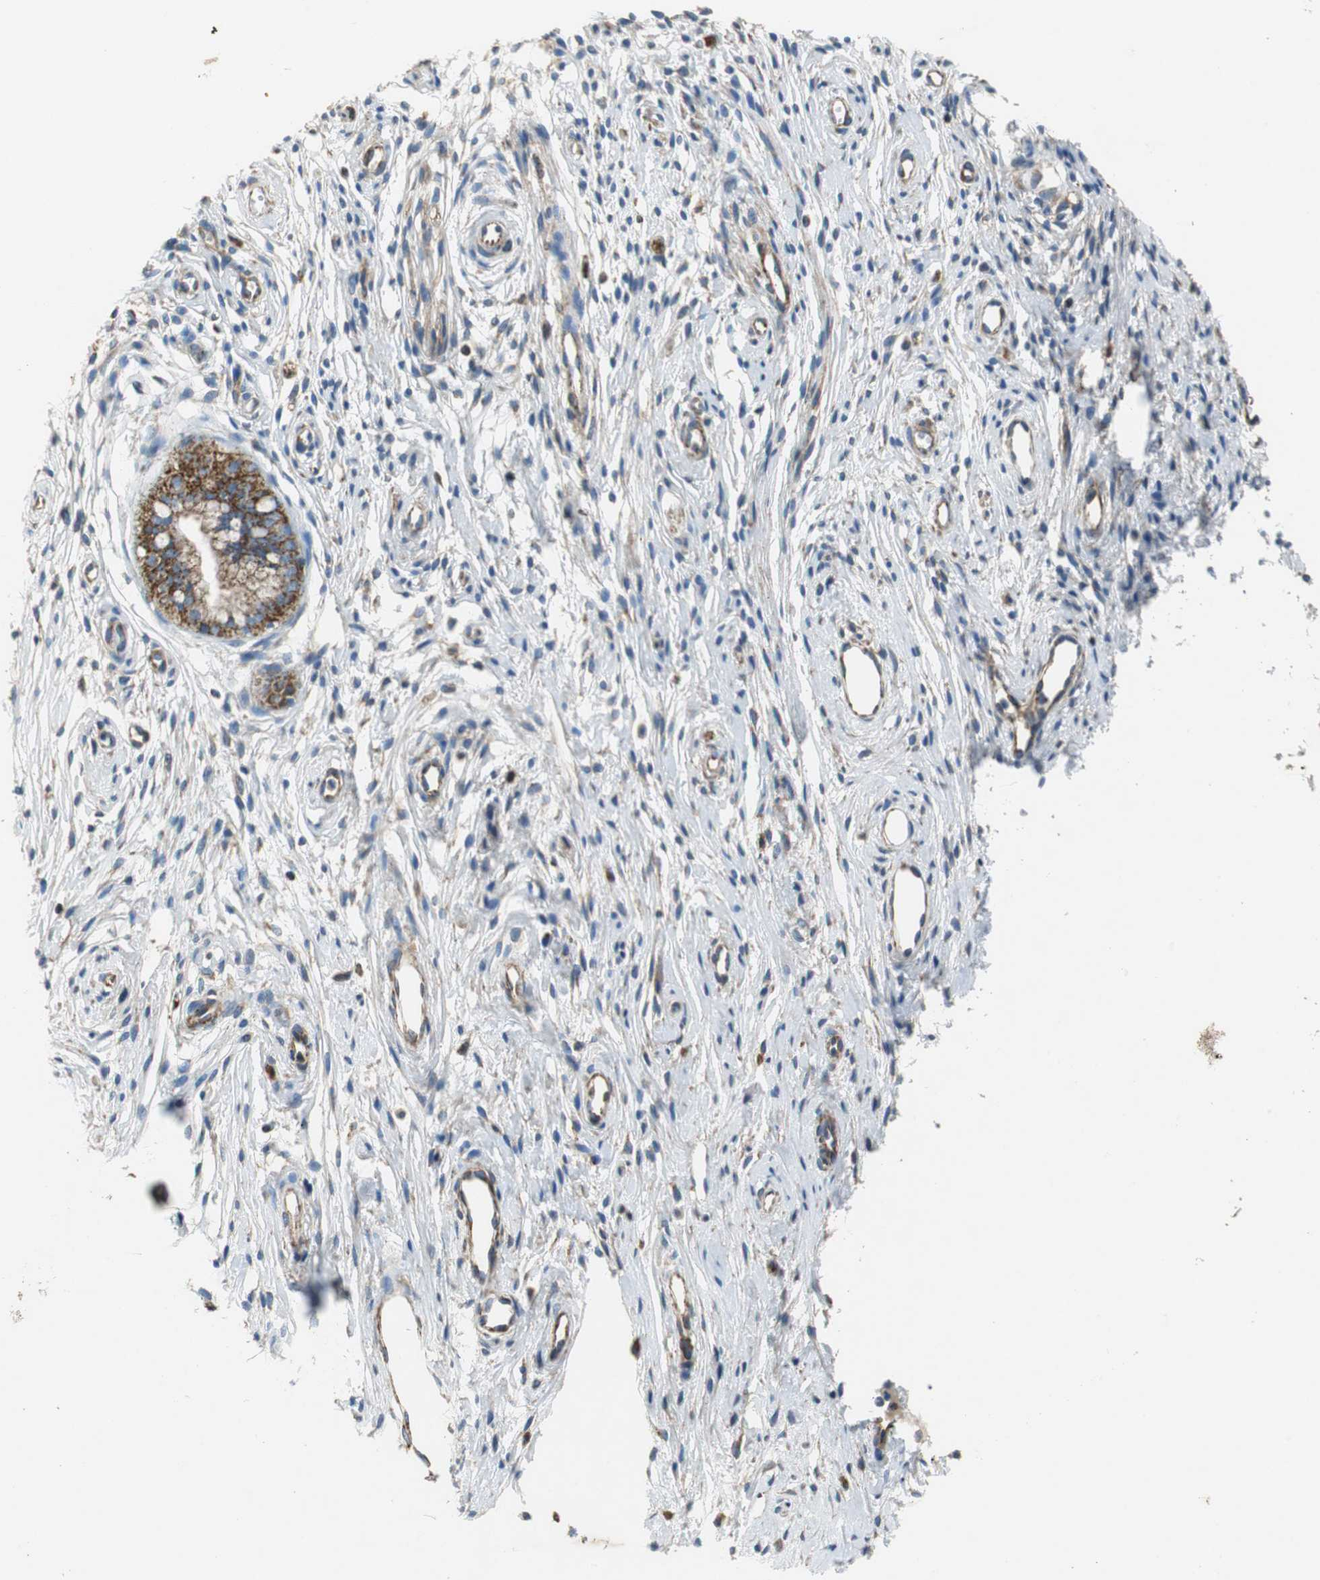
{"staining": {"intensity": "strong", "quantity": ">75%", "location": "cytoplasmic/membranous"}, "tissue": "cervix", "cell_type": "Glandular cells", "image_type": "normal", "snomed": [{"axis": "morphology", "description": "Normal tissue, NOS"}, {"axis": "topography", "description": "Cervix"}], "caption": "Glandular cells display high levels of strong cytoplasmic/membranous expression in about >75% of cells in benign human cervix.", "gene": "GSTK1", "patient": {"sex": "female", "age": 39}}